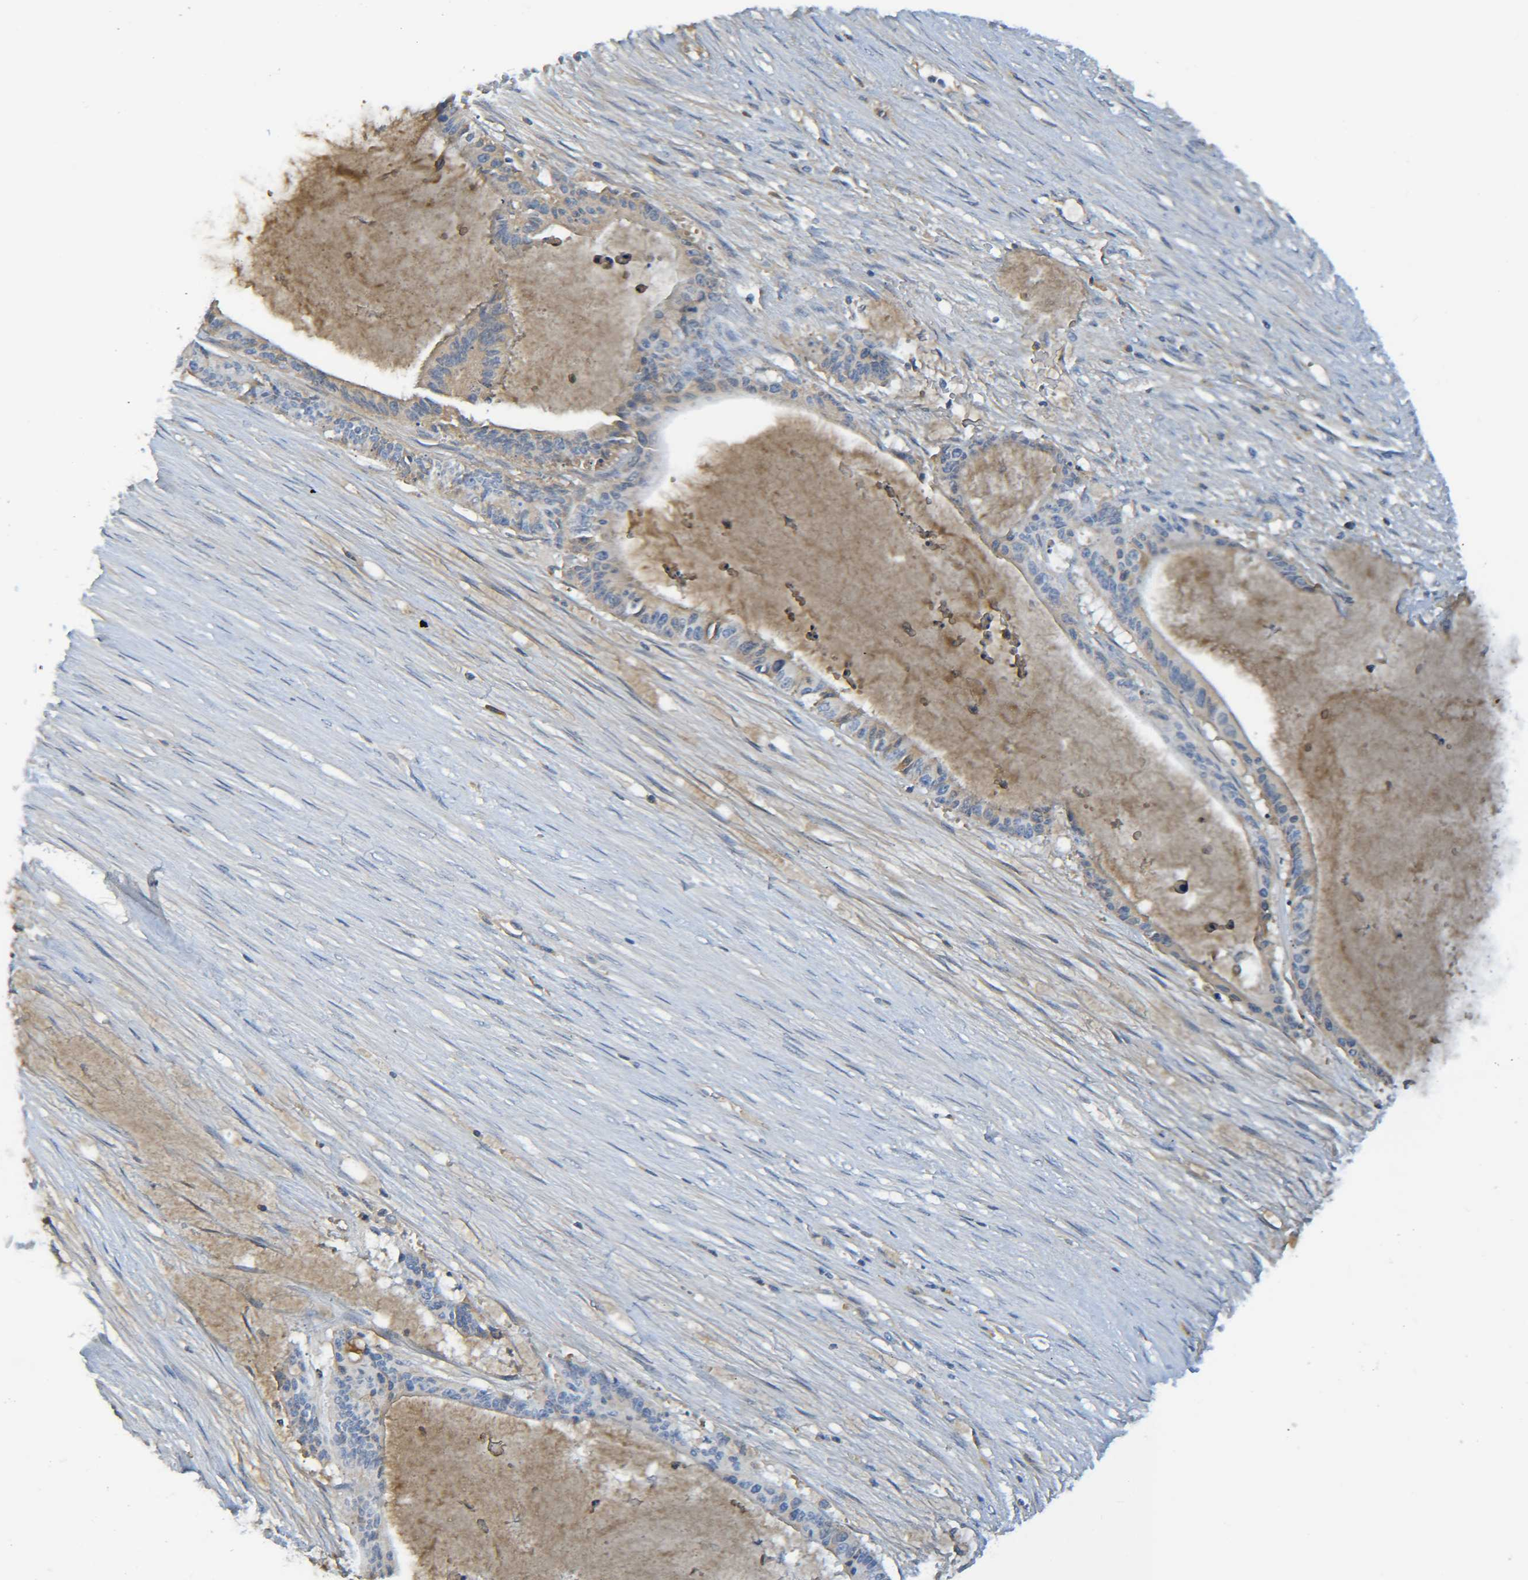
{"staining": {"intensity": "weak", "quantity": "<25%", "location": "cytoplasmic/membranous"}, "tissue": "liver cancer", "cell_type": "Tumor cells", "image_type": "cancer", "snomed": [{"axis": "morphology", "description": "Cholangiocarcinoma"}, {"axis": "topography", "description": "Liver"}], "caption": "This is an immunohistochemistry photomicrograph of human liver cholangiocarcinoma. There is no positivity in tumor cells.", "gene": "C1QA", "patient": {"sex": "female", "age": 73}}